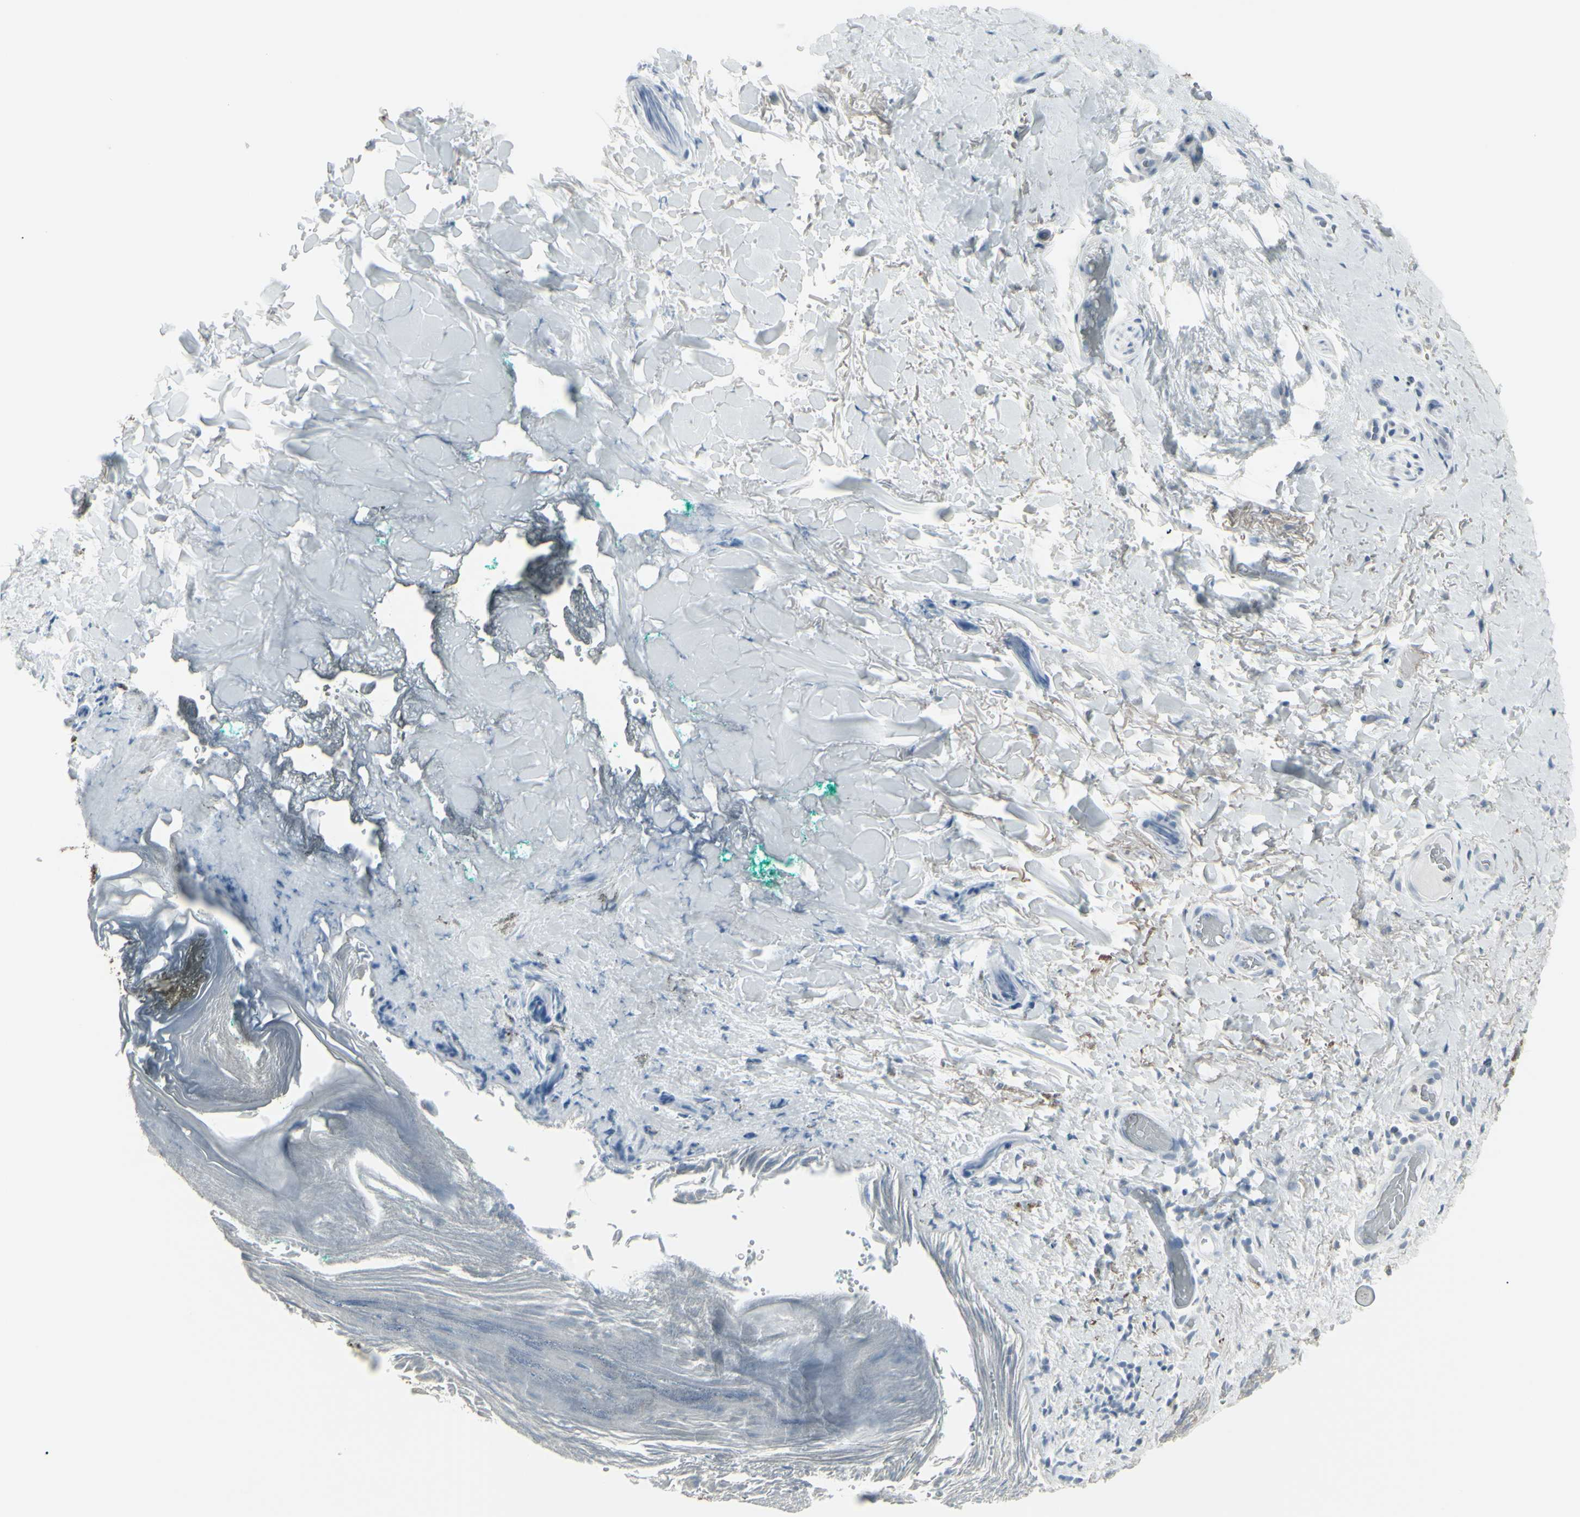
{"staining": {"intensity": "negative", "quantity": "none", "location": "none"}, "tissue": "skin", "cell_type": "Epidermal cells", "image_type": "normal", "snomed": [{"axis": "morphology", "description": "Normal tissue, NOS"}, {"axis": "topography", "description": "Anal"}], "caption": "High magnification brightfield microscopy of benign skin stained with DAB (3,3'-diaminobenzidine) (brown) and counterstained with hematoxylin (blue): epidermal cells show no significant expression. Nuclei are stained in blue.", "gene": "RAB3A", "patient": {"sex": "male", "age": 74}}